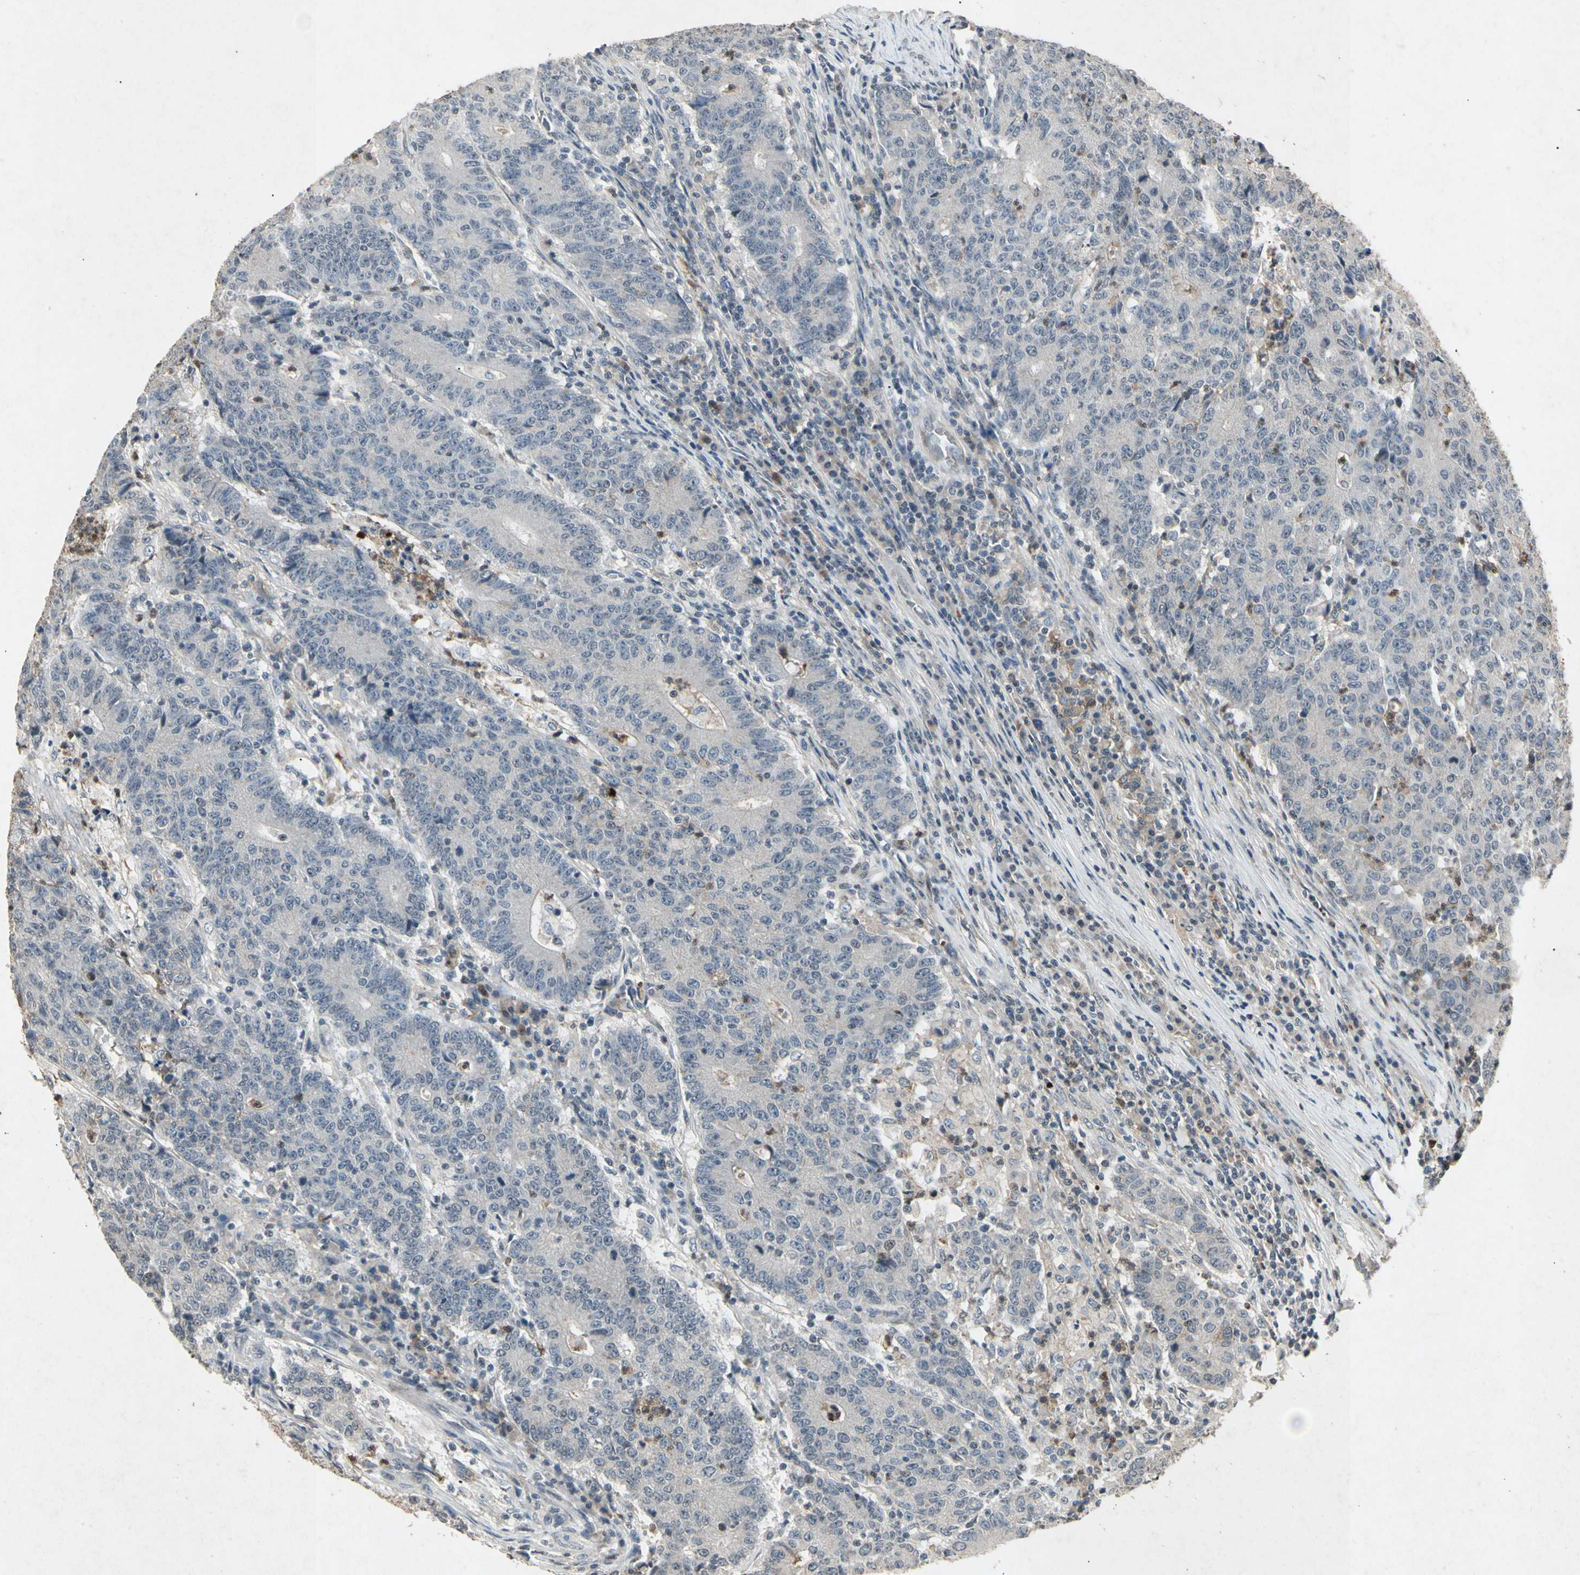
{"staining": {"intensity": "negative", "quantity": "none", "location": "none"}, "tissue": "colorectal cancer", "cell_type": "Tumor cells", "image_type": "cancer", "snomed": [{"axis": "morphology", "description": "Normal tissue, NOS"}, {"axis": "morphology", "description": "Adenocarcinoma, NOS"}, {"axis": "topography", "description": "Colon"}], "caption": "DAB (3,3'-diaminobenzidine) immunohistochemical staining of human adenocarcinoma (colorectal) displays no significant staining in tumor cells.", "gene": "CP", "patient": {"sex": "female", "age": 75}}